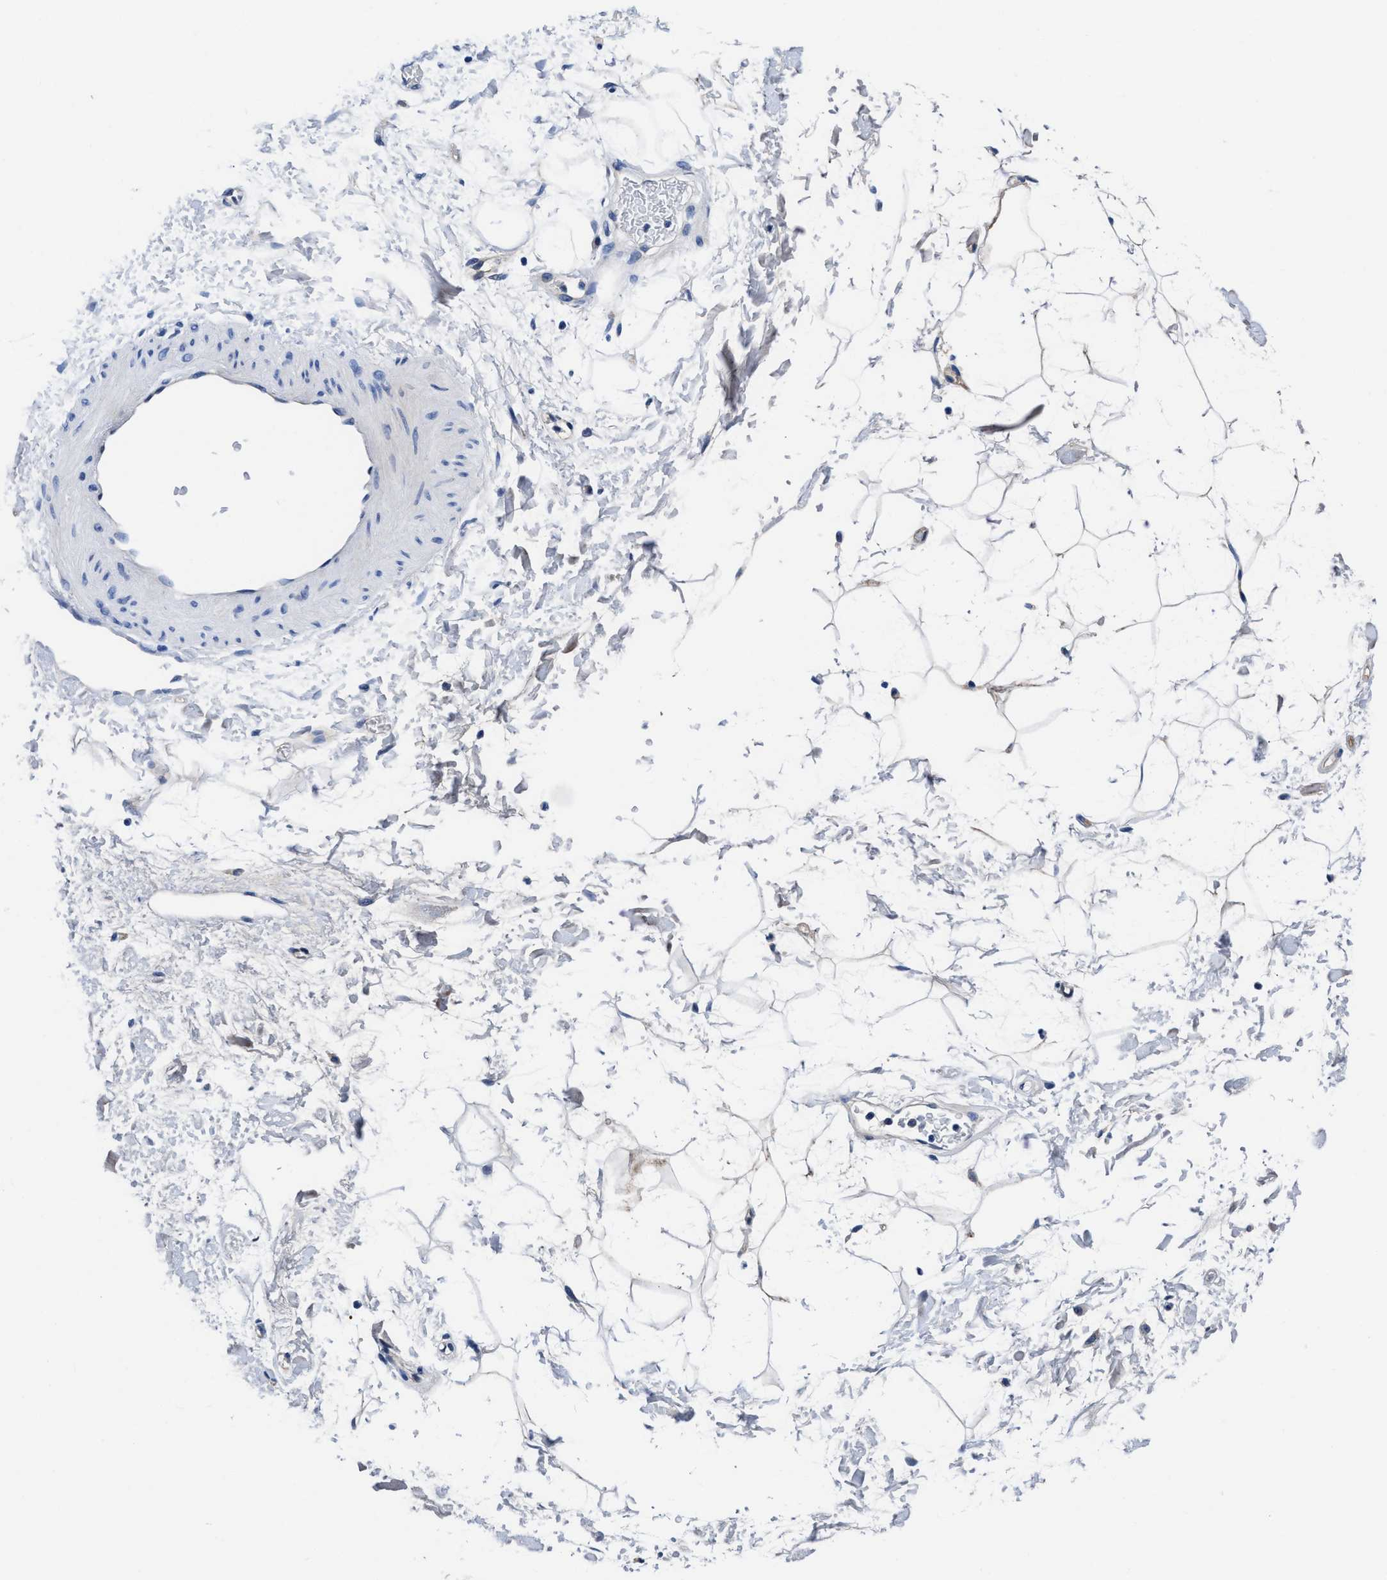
{"staining": {"intensity": "negative", "quantity": "none", "location": "none"}, "tissue": "adipose tissue", "cell_type": "Adipocytes", "image_type": "normal", "snomed": [{"axis": "morphology", "description": "Normal tissue, NOS"}, {"axis": "topography", "description": "Soft tissue"}], "caption": "Immunohistochemistry of unremarkable human adipose tissue reveals no expression in adipocytes.", "gene": "DHRS13", "patient": {"sex": "male", "age": 72}}